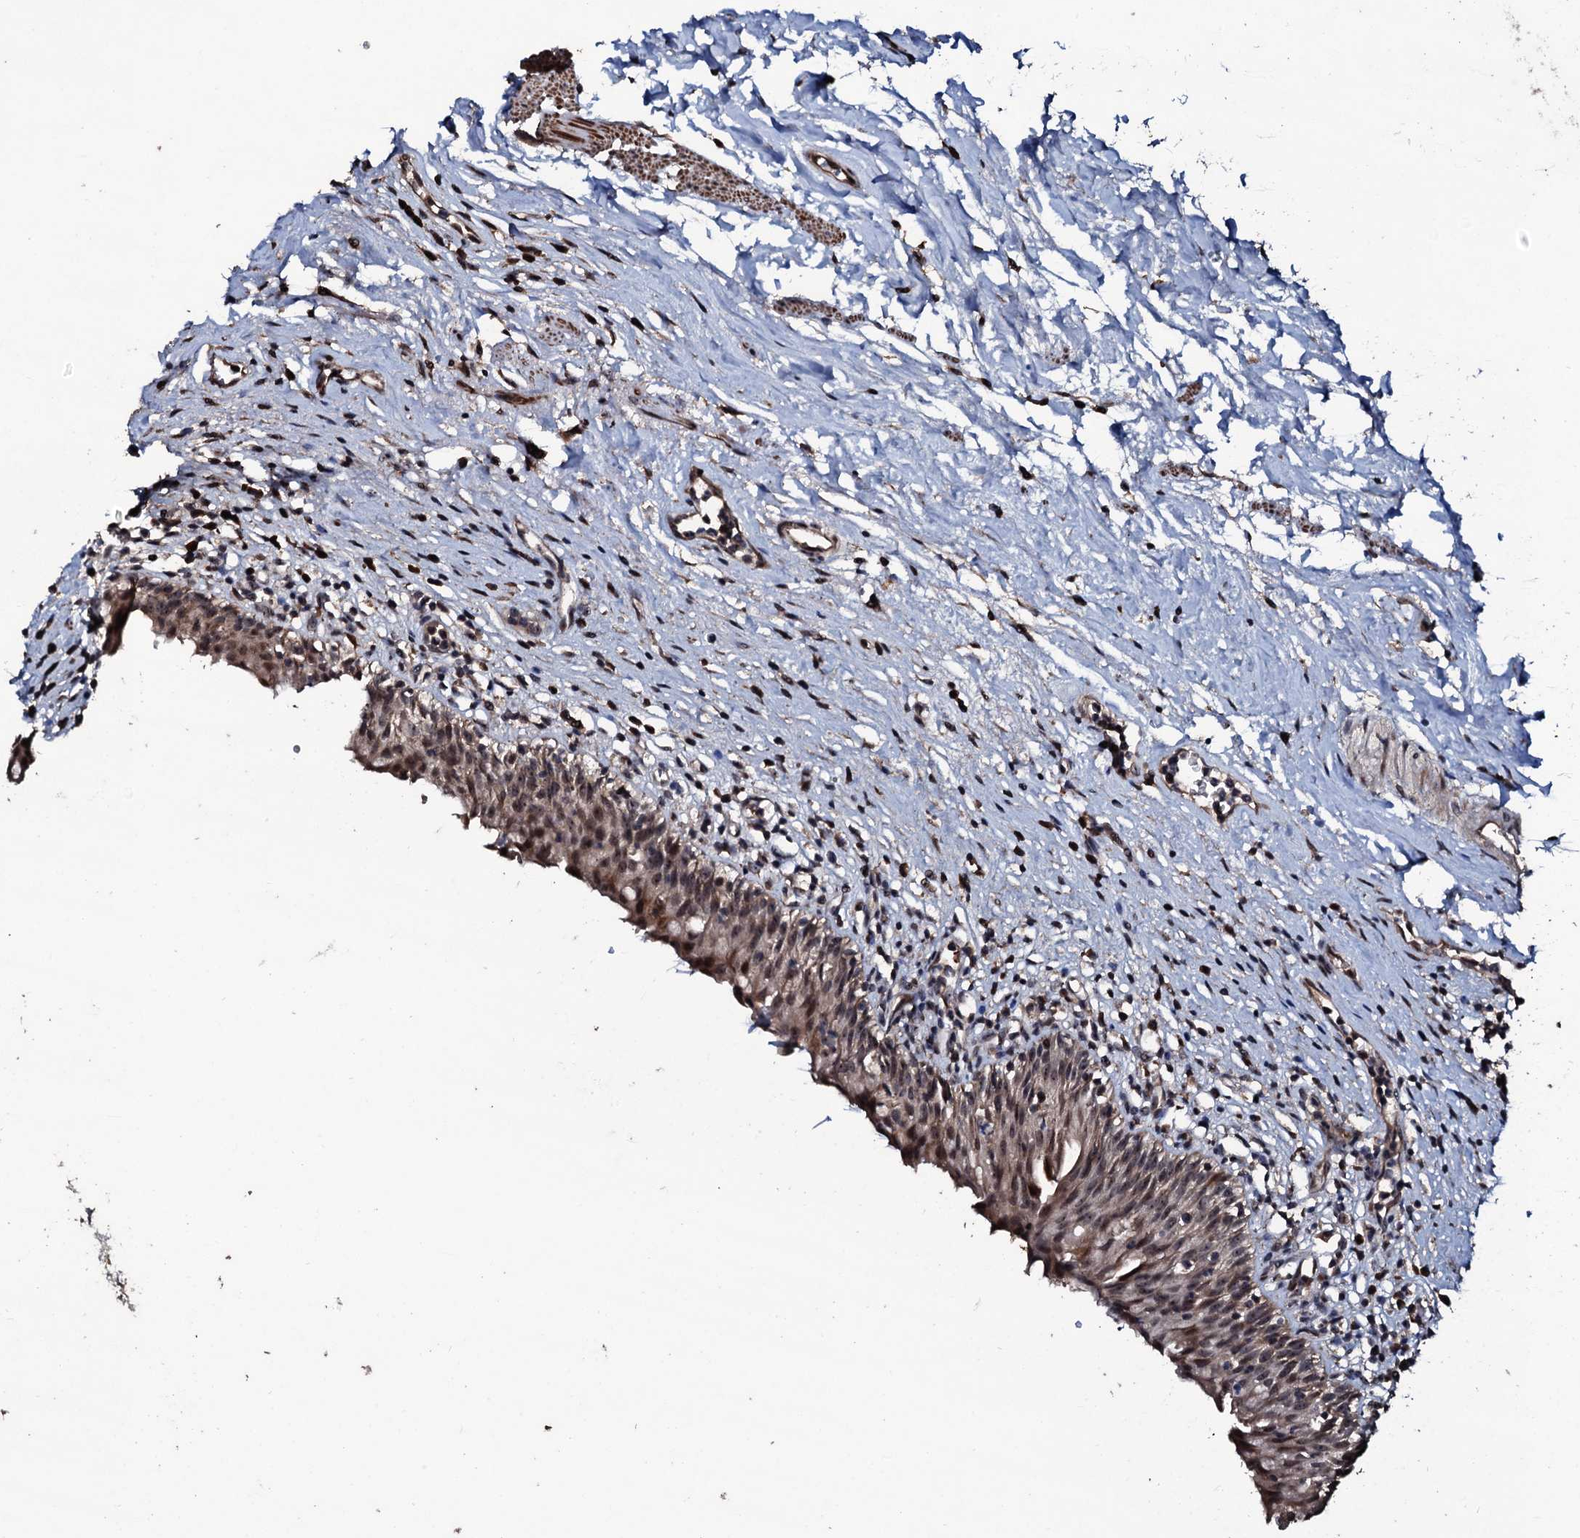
{"staining": {"intensity": "moderate", "quantity": ">75%", "location": "cytoplasmic/membranous,nuclear"}, "tissue": "urinary bladder", "cell_type": "Urothelial cells", "image_type": "normal", "snomed": [{"axis": "morphology", "description": "Normal tissue, NOS"}, {"axis": "morphology", "description": "Inflammation, NOS"}, {"axis": "topography", "description": "Urinary bladder"}], "caption": "Immunohistochemistry (IHC) image of benign human urinary bladder stained for a protein (brown), which demonstrates medium levels of moderate cytoplasmic/membranous,nuclear expression in about >75% of urothelial cells.", "gene": "SUPT7L", "patient": {"sex": "male", "age": 63}}